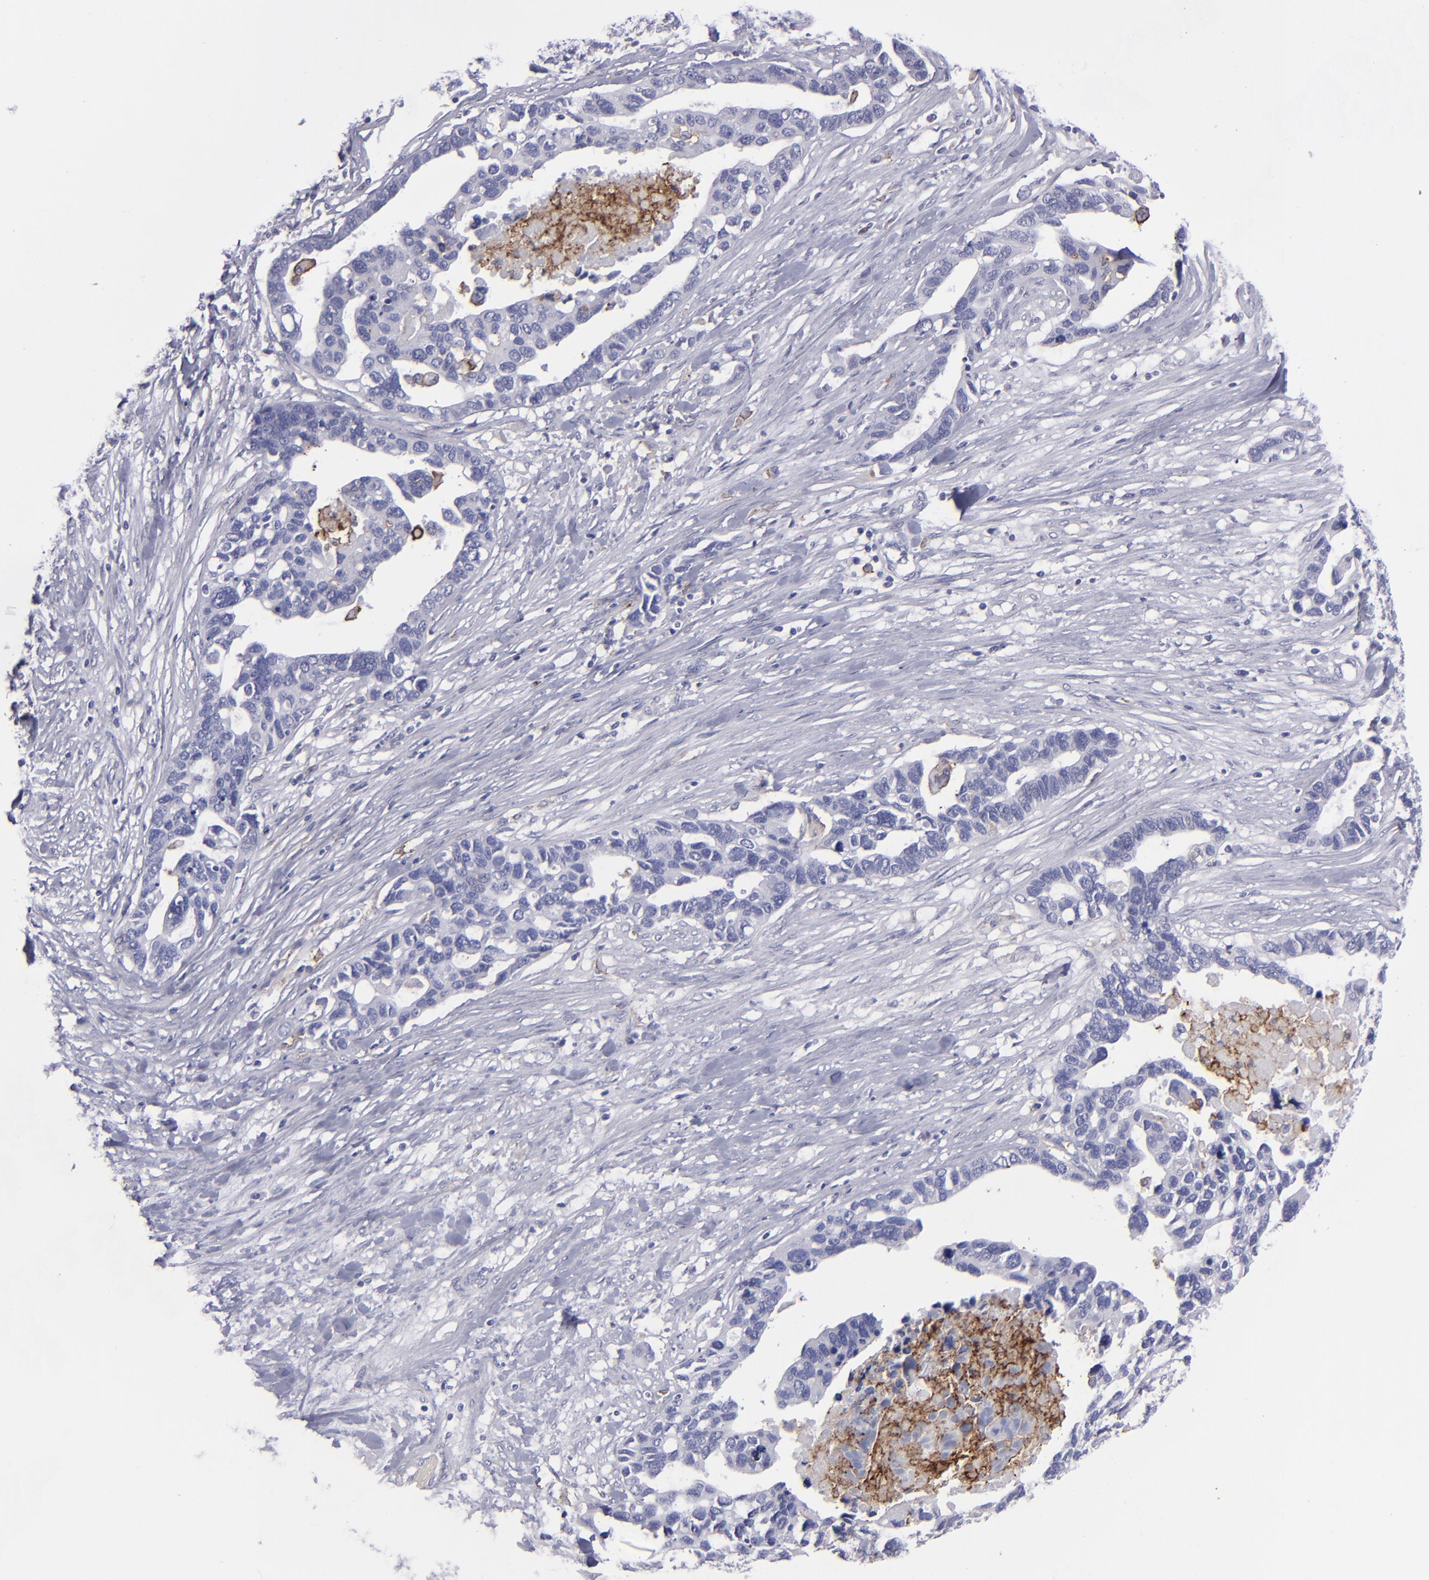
{"staining": {"intensity": "negative", "quantity": "none", "location": "none"}, "tissue": "ovarian cancer", "cell_type": "Tumor cells", "image_type": "cancer", "snomed": [{"axis": "morphology", "description": "Cystadenocarcinoma, serous, NOS"}, {"axis": "topography", "description": "Ovary"}], "caption": "A micrograph of human ovarian cancer (serous cystadenocarcinoma) is negative for staining in tumor cells.", "gene": "ANPEP", "patient": {"sex": "female", "age": 54}}